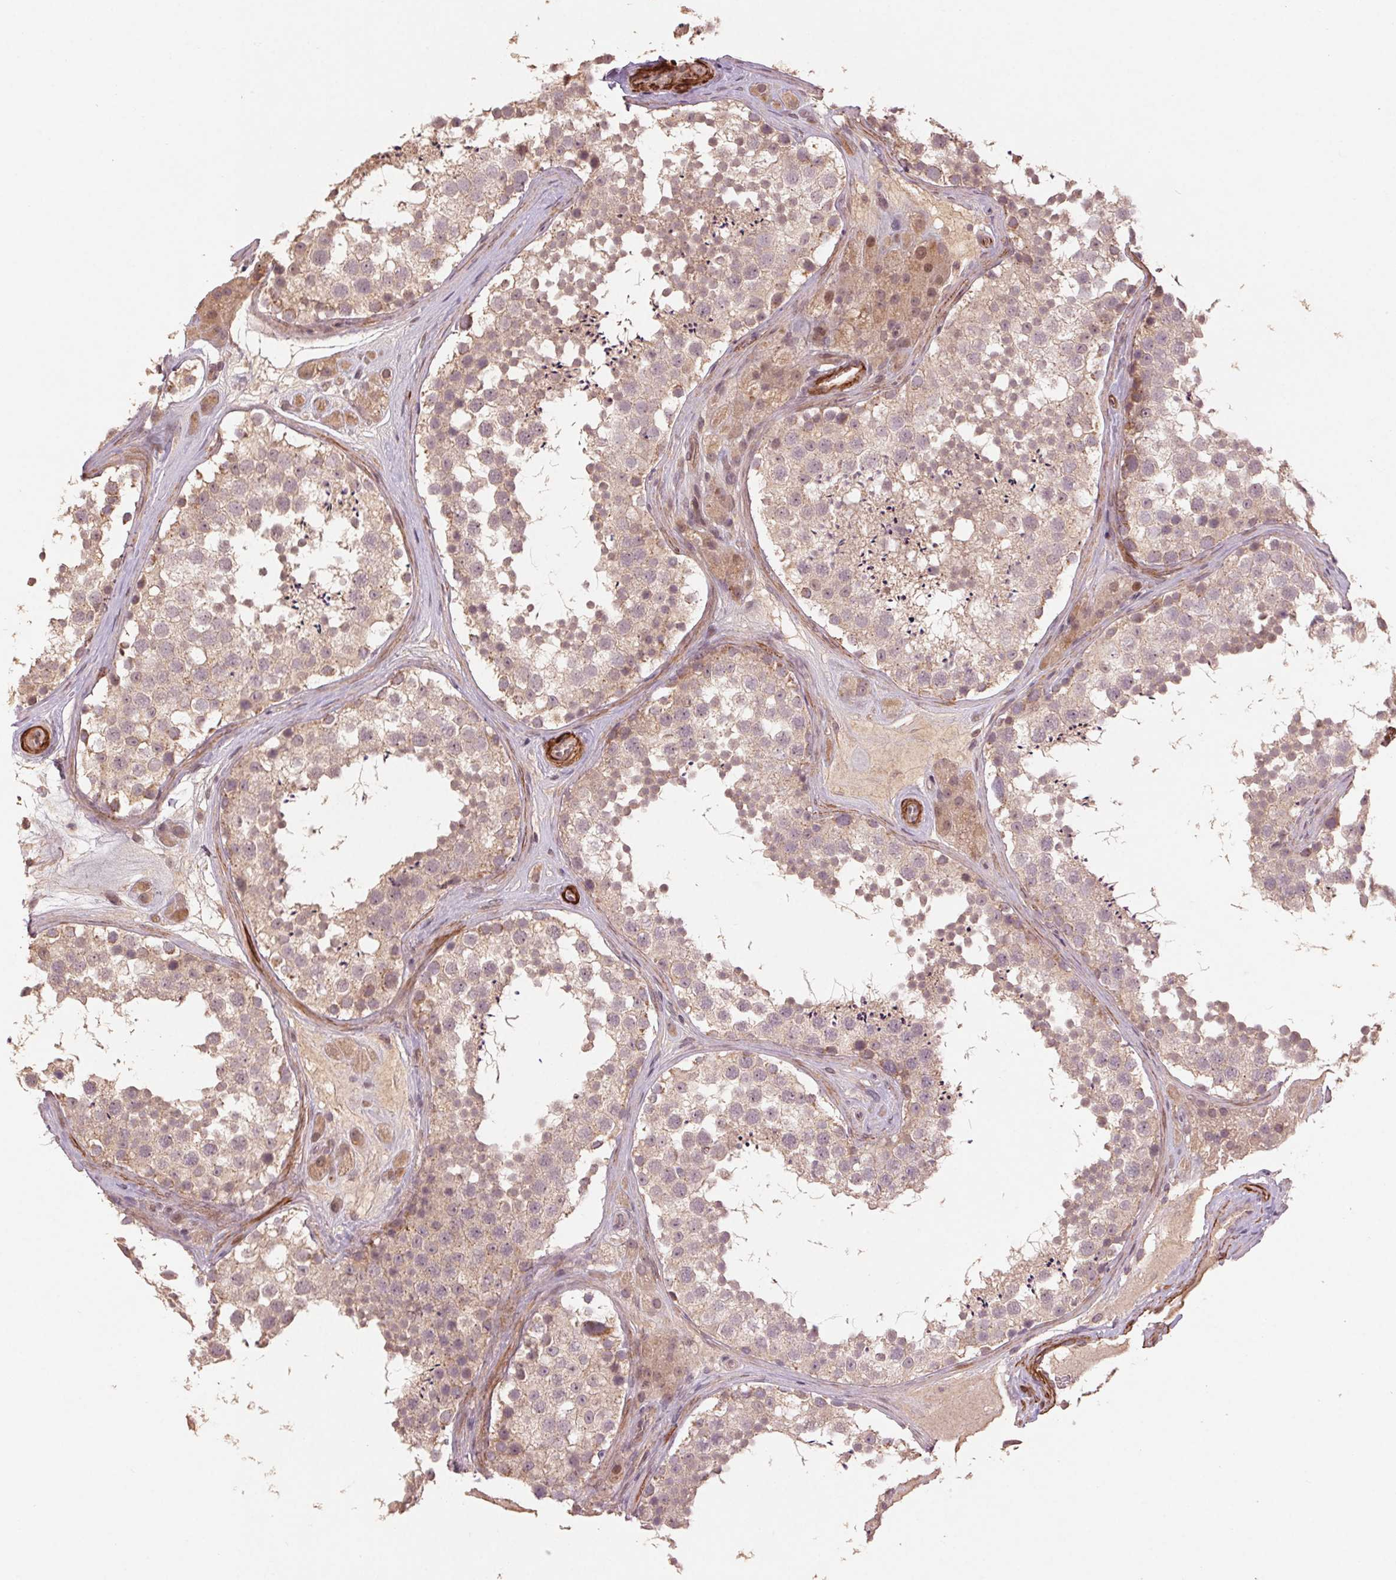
{"staining": {"intensity": "weak", "quantity": ">75%", "location": "cytoplasmic/membranous,nuclear"}, "tissue": "testis", "cell_type": "Cells in seminiferous ducts", "image_type": "normal", "snomed": [{"axis": "morphology", "description": "Normal tissue, NOS"}, {"axis": "topography", "description": "Testis"}], "caption": "A micrograph of human testis stained for a protein exhibits weak cytoplasmic/membranous,nuclear brown staining in cells in seminiferous ducts. Immunohistochemistry (ihc) stains the protein of interest in brown and the nuclei are stained blue.", "gene": "SMLR1", "patient": {"sex": "male", "age": 41}}